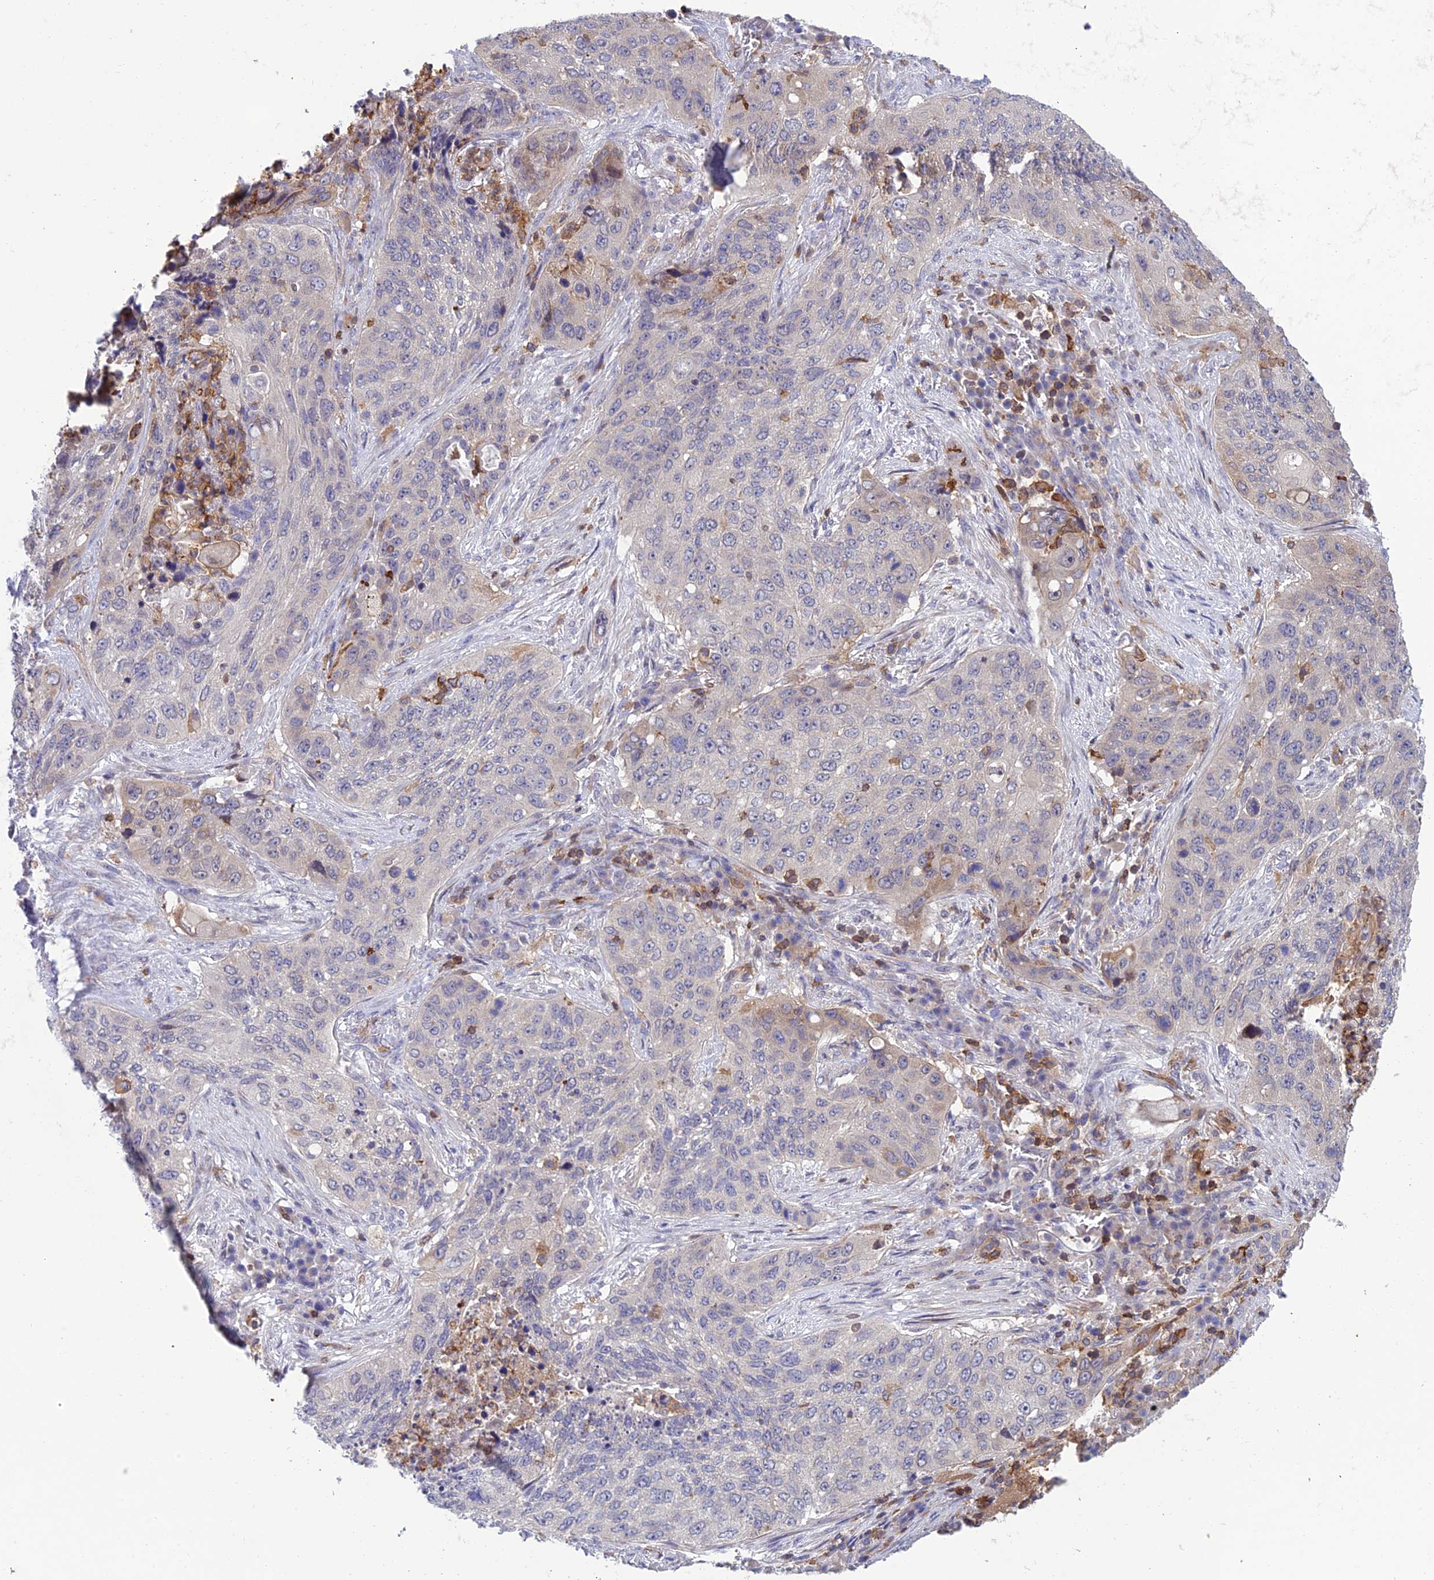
{"staining": {"intensity": "weak", "quantity": "<25%", "location": "cytoplasmic/membranous"}, "tissue": "lung cancer", "cell_type": "Tumor cells", "image_type": "cancer", "snomed": [{"axis": "morphology", "description": "Squamous cell carcinoma, NOS"}, {"axis": "topography", "description": "Lung"}], "caption": "This is a image of immunohistochemistry staining of lung cancer (squamous cell carcinoma), which shows no positivity in tumor cells.", "gene": "FAM76A", "patient": {"sex": "female", "age": 63}}